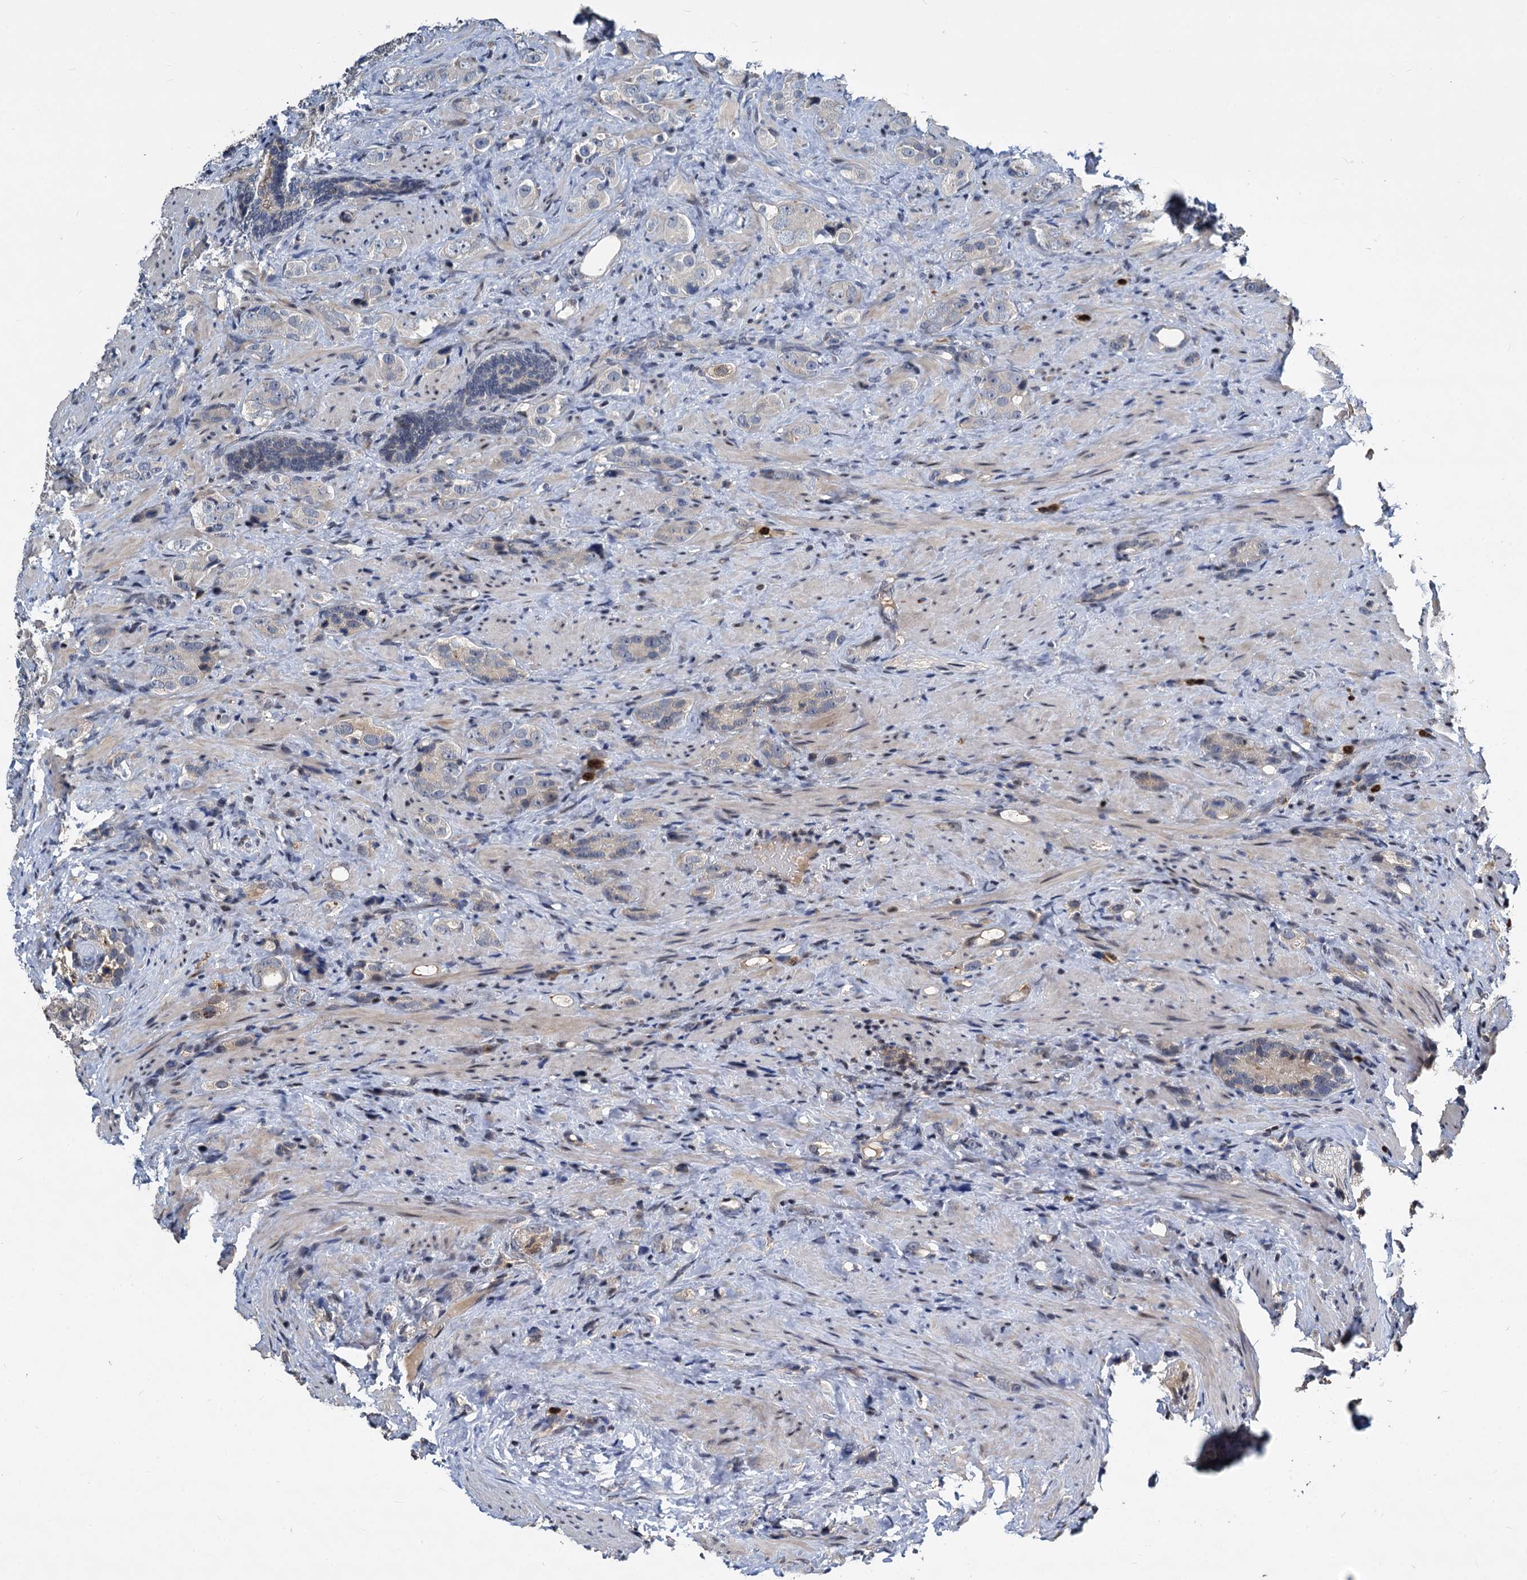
{"staining": {"intensity": "weak", "quantity": "<25%", "location": "cytoplasmic/membranous"}, "tissue": "prostate cancer", "cell_type": "Tumor cells", "image_type": "cancer", "snomed": [{"axis": "morphology", "description": "Adenocarcinoma, High grade"}, {"axis": "topography", "description": "Prostate"}], "caption": "Immunohistochemistry (IHC) of human prostate cancer (adenocarcinoma (high-grade)) exhibits no expression in tumor cells.", "gene": "ATG101", "patient": {"sex": "male", "age": 63}}